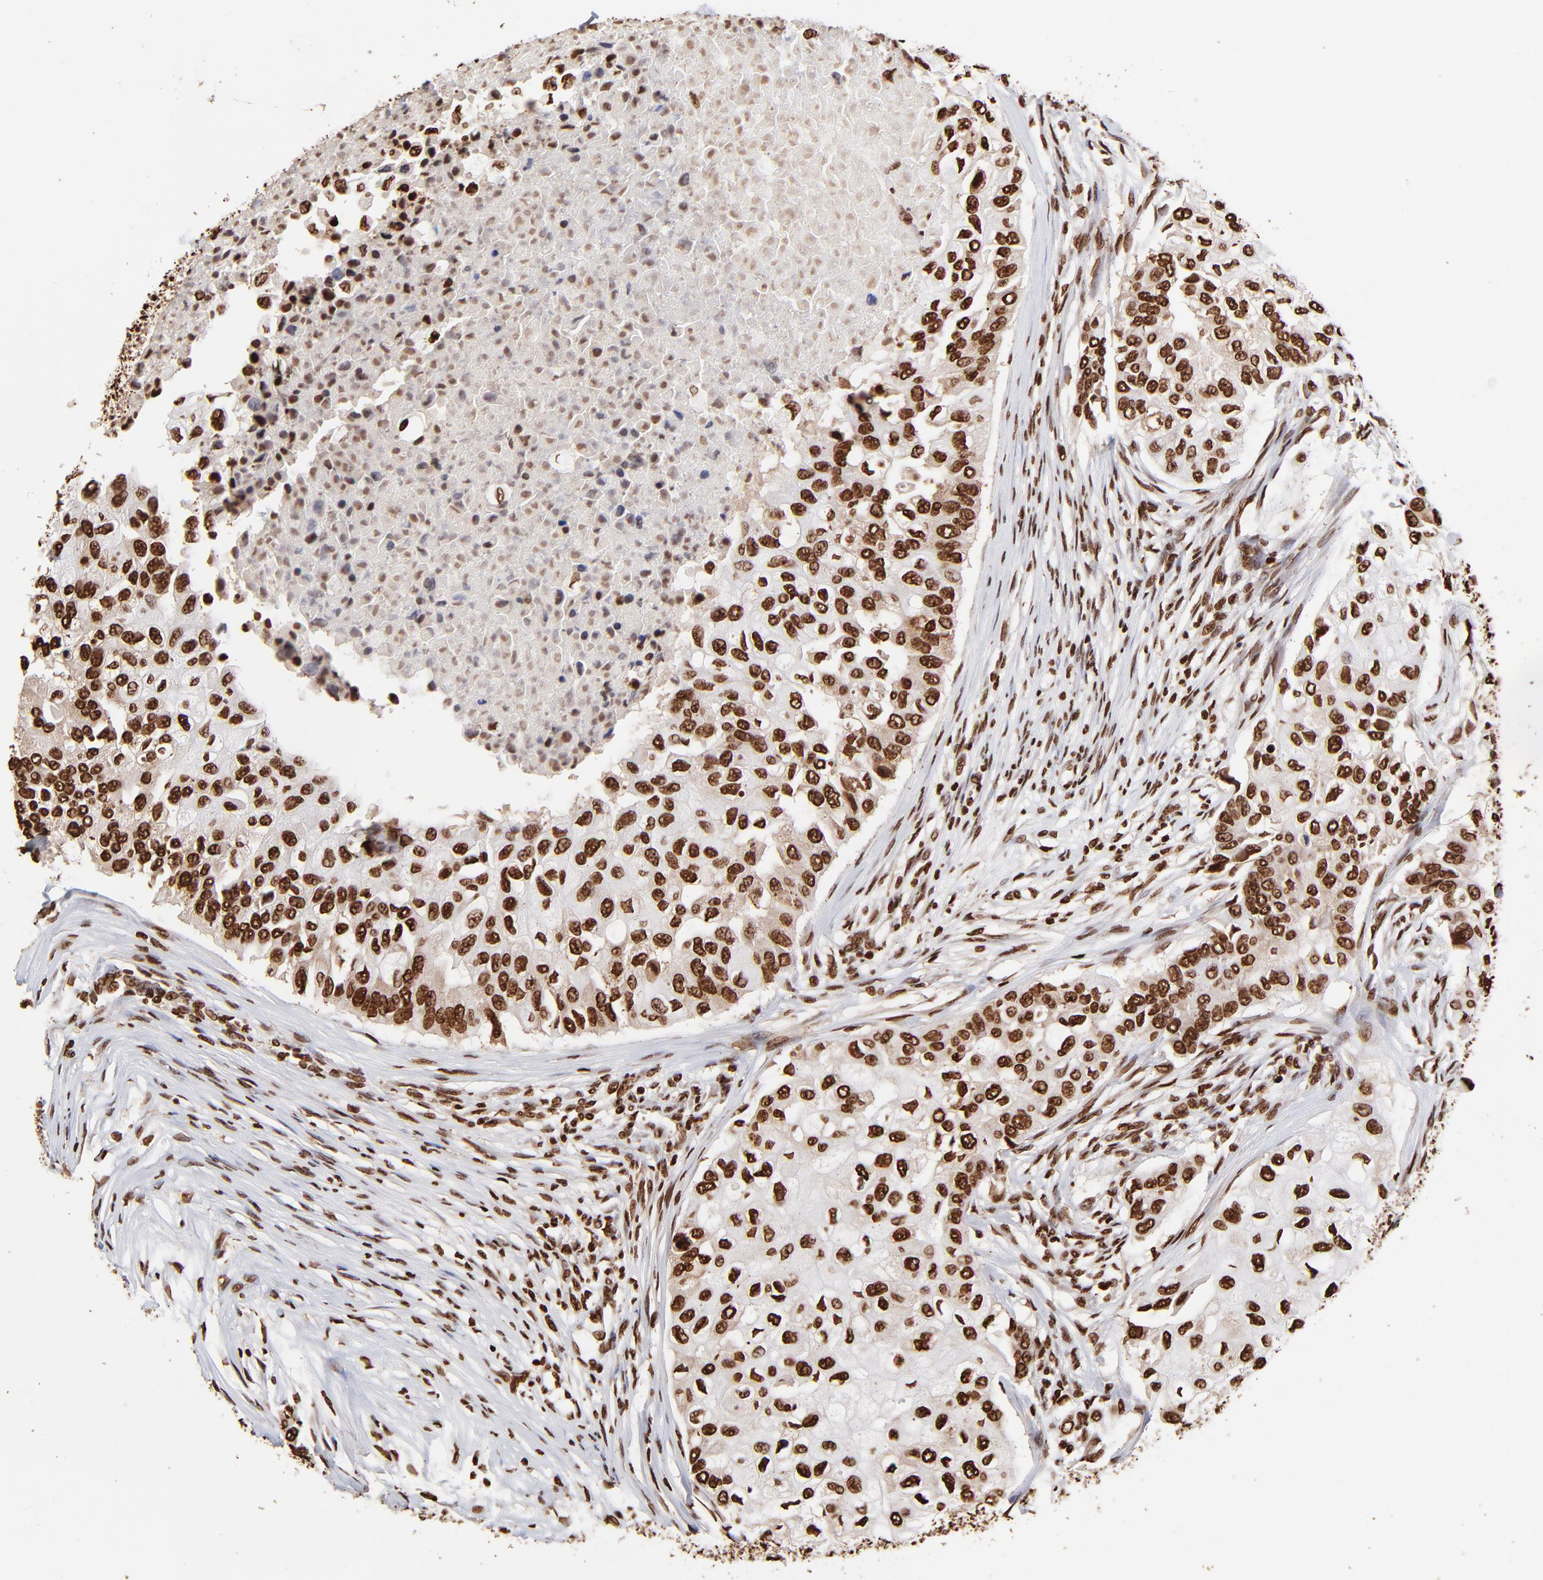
{"staining": {"intensity": "strong", "quantity": ">75%", "location": "nuclear"}, "tissue": "breast cancer", "cell_type": "Tumor cells", "image_type": "cancer", "snomed": [{"axis": "morphology", "description": "Normal tissue, NOS"}, {"axis": "morphology", "description": "Duct carcinoma"}, {"axis": "topography", "description": "Breast"}], "caption": "This photomicrograph shows immunohistochemistry staining of human breast cancer (intraductal carcinoma), with high strong nuclear expression in approximately >75% of tumor cells.", "gene": "ZNF544", "patient": {"sex": "female", "age": 49}}